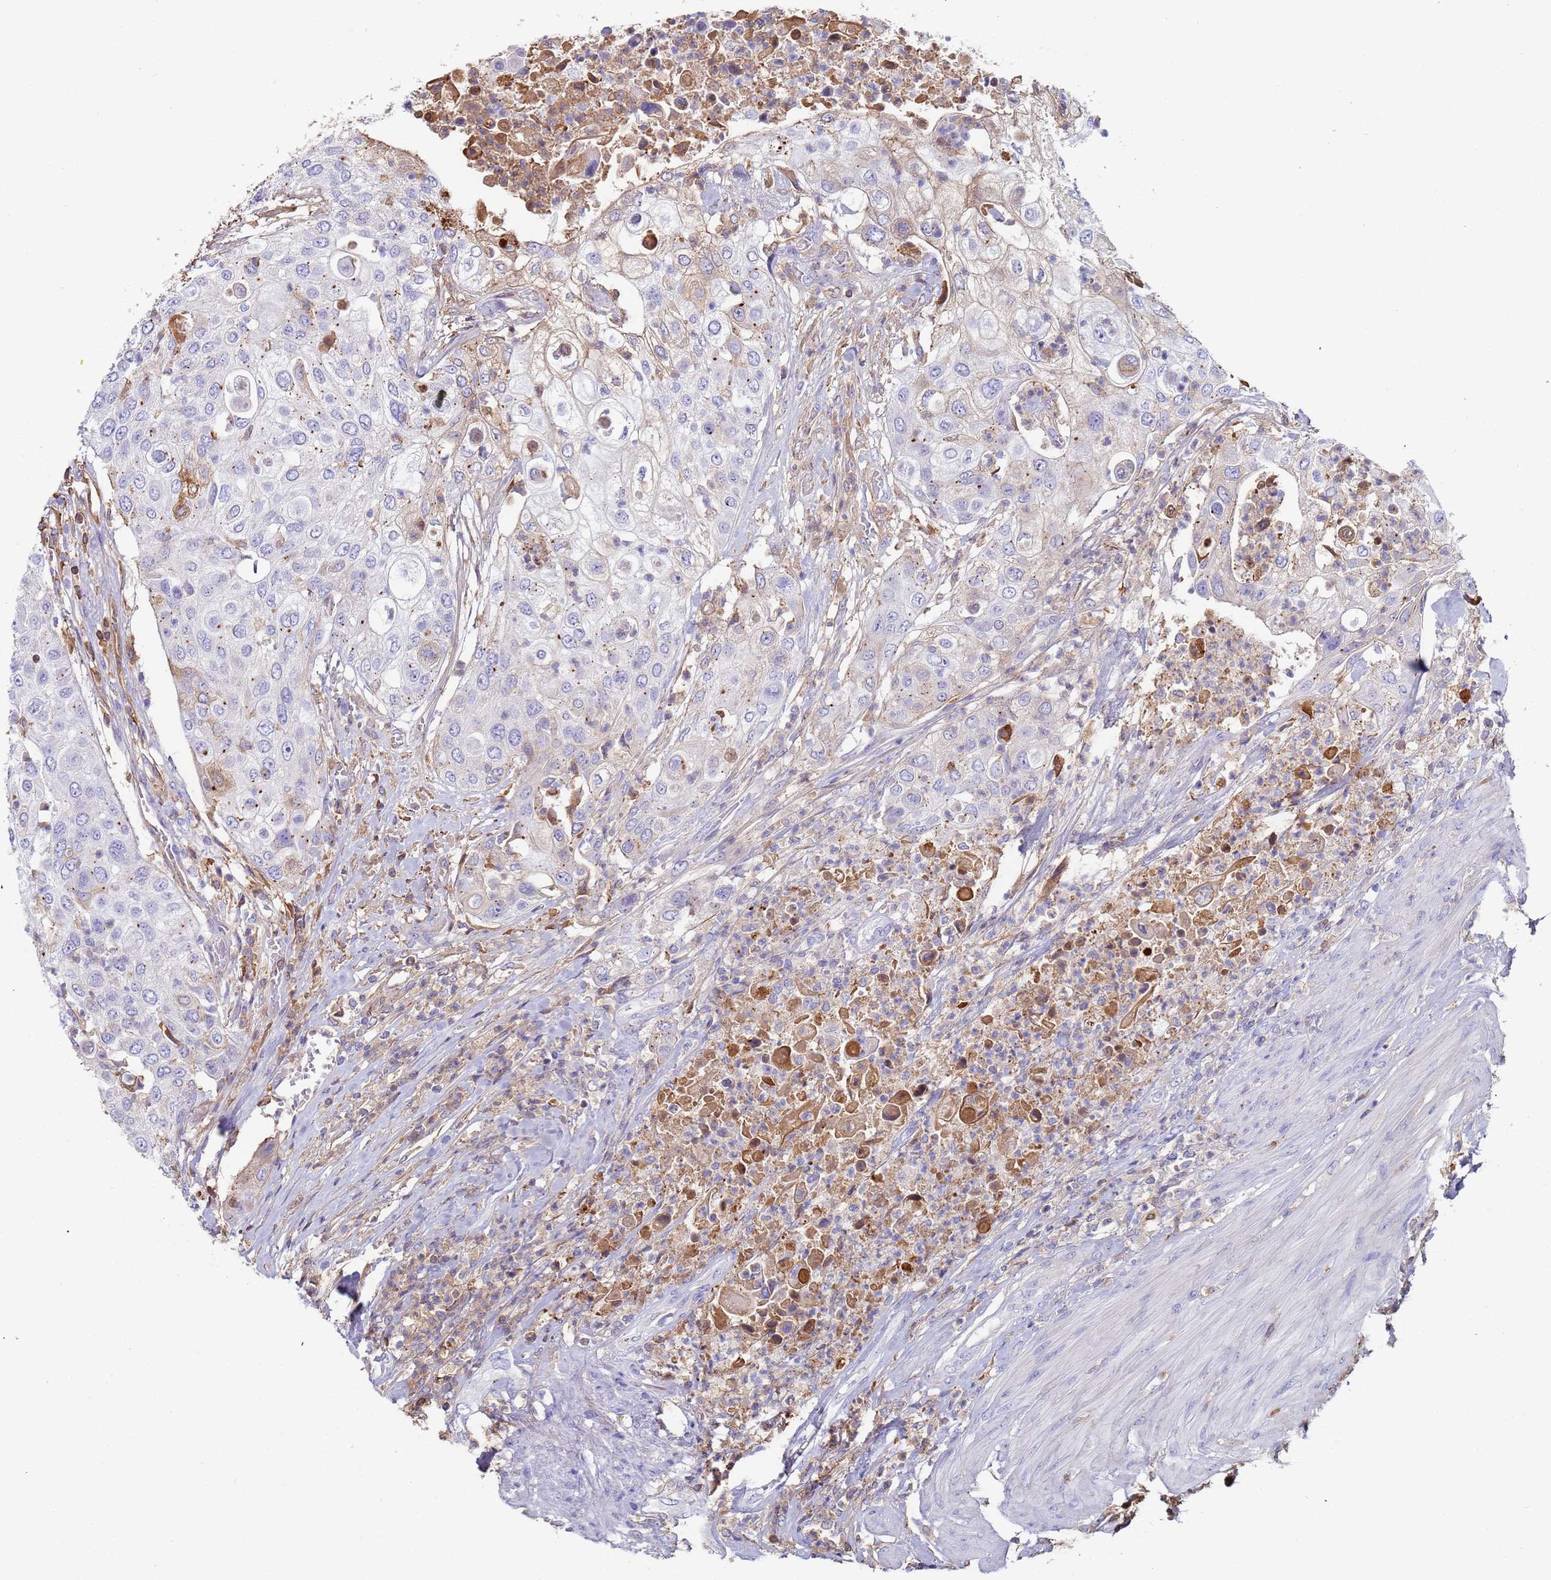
{"staining": {"intensity": "negative", "quantity": "none", "location": "none"}, "tissue": "urothelial cancer", "cell_type": "Tumor cells", "image_type": "cancer", "snomed": [{"axis": "morphology", "description": "Urothelial carcinoma, High grade"}, {"axis": "topography", "description": "Urinary bladder"}], "caption": "Tumor cells show no significant protein expression in urothelial cancer. (Immunohistochemistry (ihc), brightfield microscopy, high magnification).", "gene": "CYSLTR2", "patient": {"sex": "female", "age": 79}}